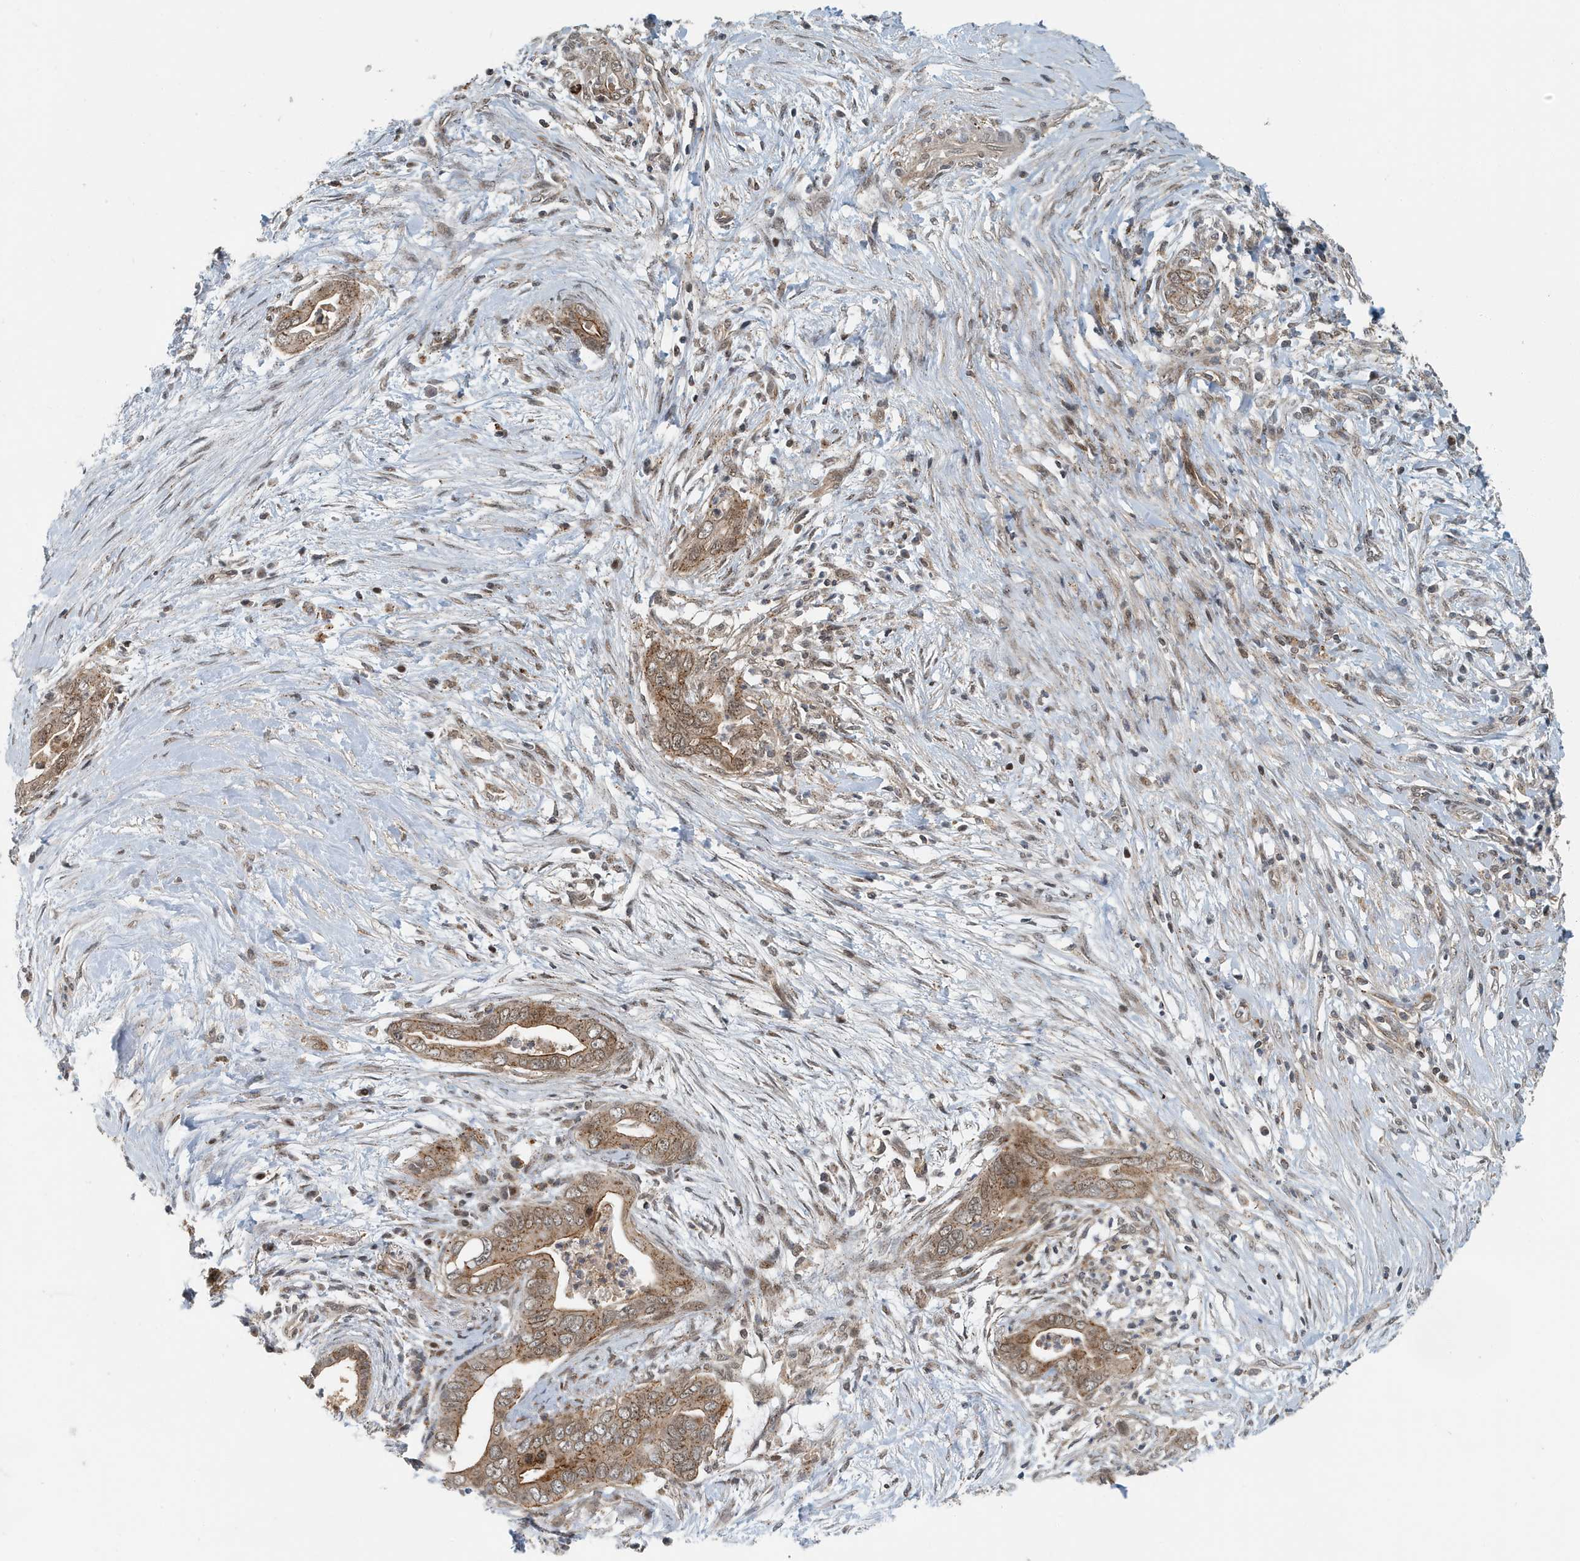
{"staining": {"intensity": "moderate", "quantity": ">75%", "location": "cytoplasmic/membranous"}, "tissue": "pancreatic cancer", "cell_type": "Tumor cells", "image_type": "cancer", "snomed": [{"axis": "morphology", "description": "Adenocarcinoma, NOS"}, {"axis": "topography", "description": "Pancreas"}], "caption": "A brown stain highlights moderate cytoplasmic/membranous expression of a protein in pancreatic adenocarcinoma tumor cells.", "gene": "KIF15", "patient": {"sex": "male", "age": 75}}